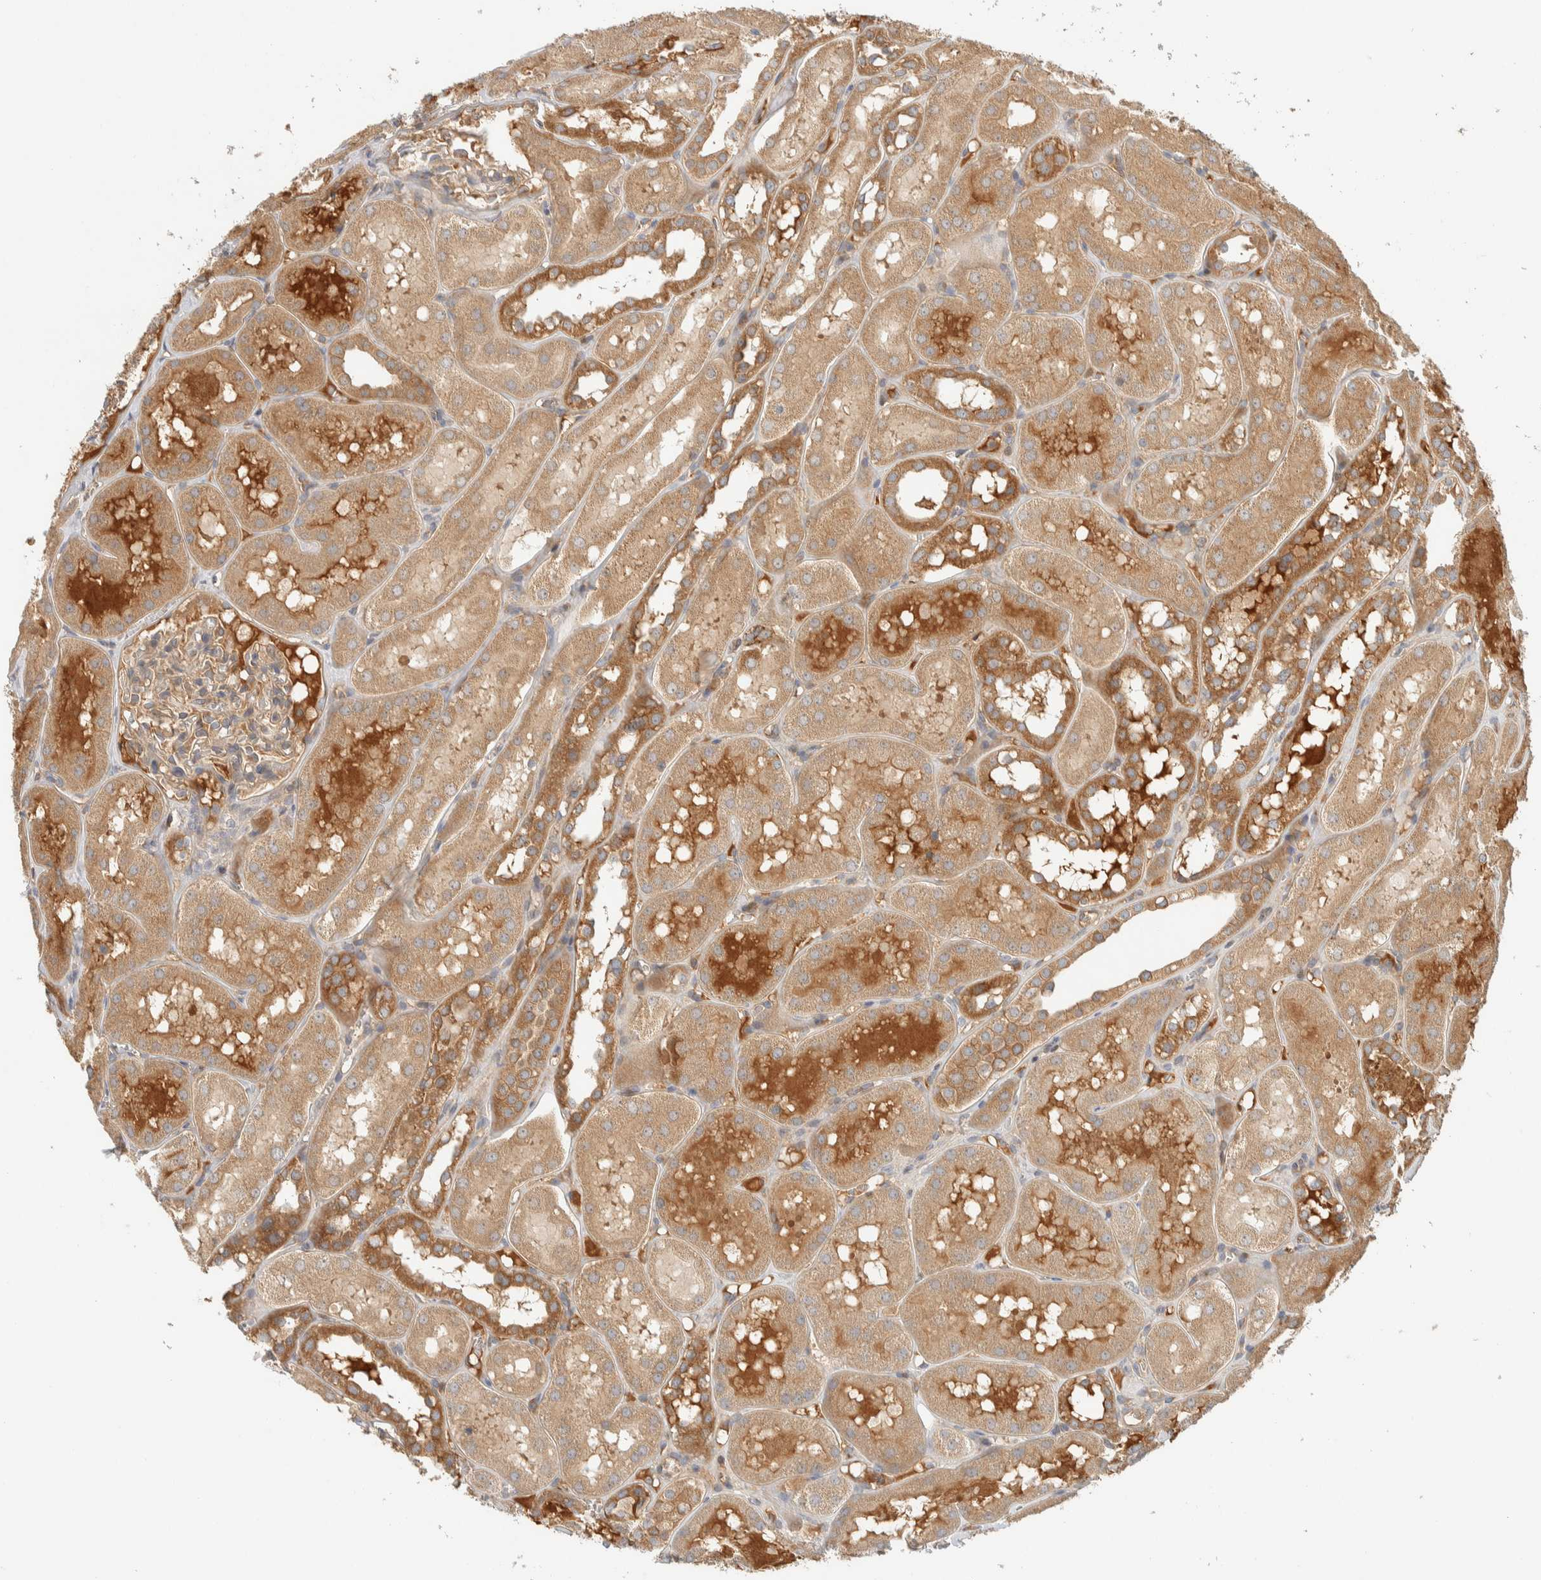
{"staining": {"intensity": "weak", "quantity": "25%-75%", "location": "cytoplasmic/membranous"}, "tissue": "kidney", "cell_type": "Cells in glomeruli", "image_type": "normal", "snomed": [{"axis": "morphology", "description": "Normal tissue, NOS"}, {"axis": "topography", "description": "Kidney"}, {"axis": "topography", "description": "Urinary bladder"}], "caption": "Immunohistochemical staining of unremarkable human kidney shows low levels of weak cytoplasmic/membranous staining in about 25%-75% of cells in glomeruli. (DAB = brown stain, brightfield microscopy at high magnification).", "gene": "FAM167A", "patient": {"sex": "male", "age": 16}}